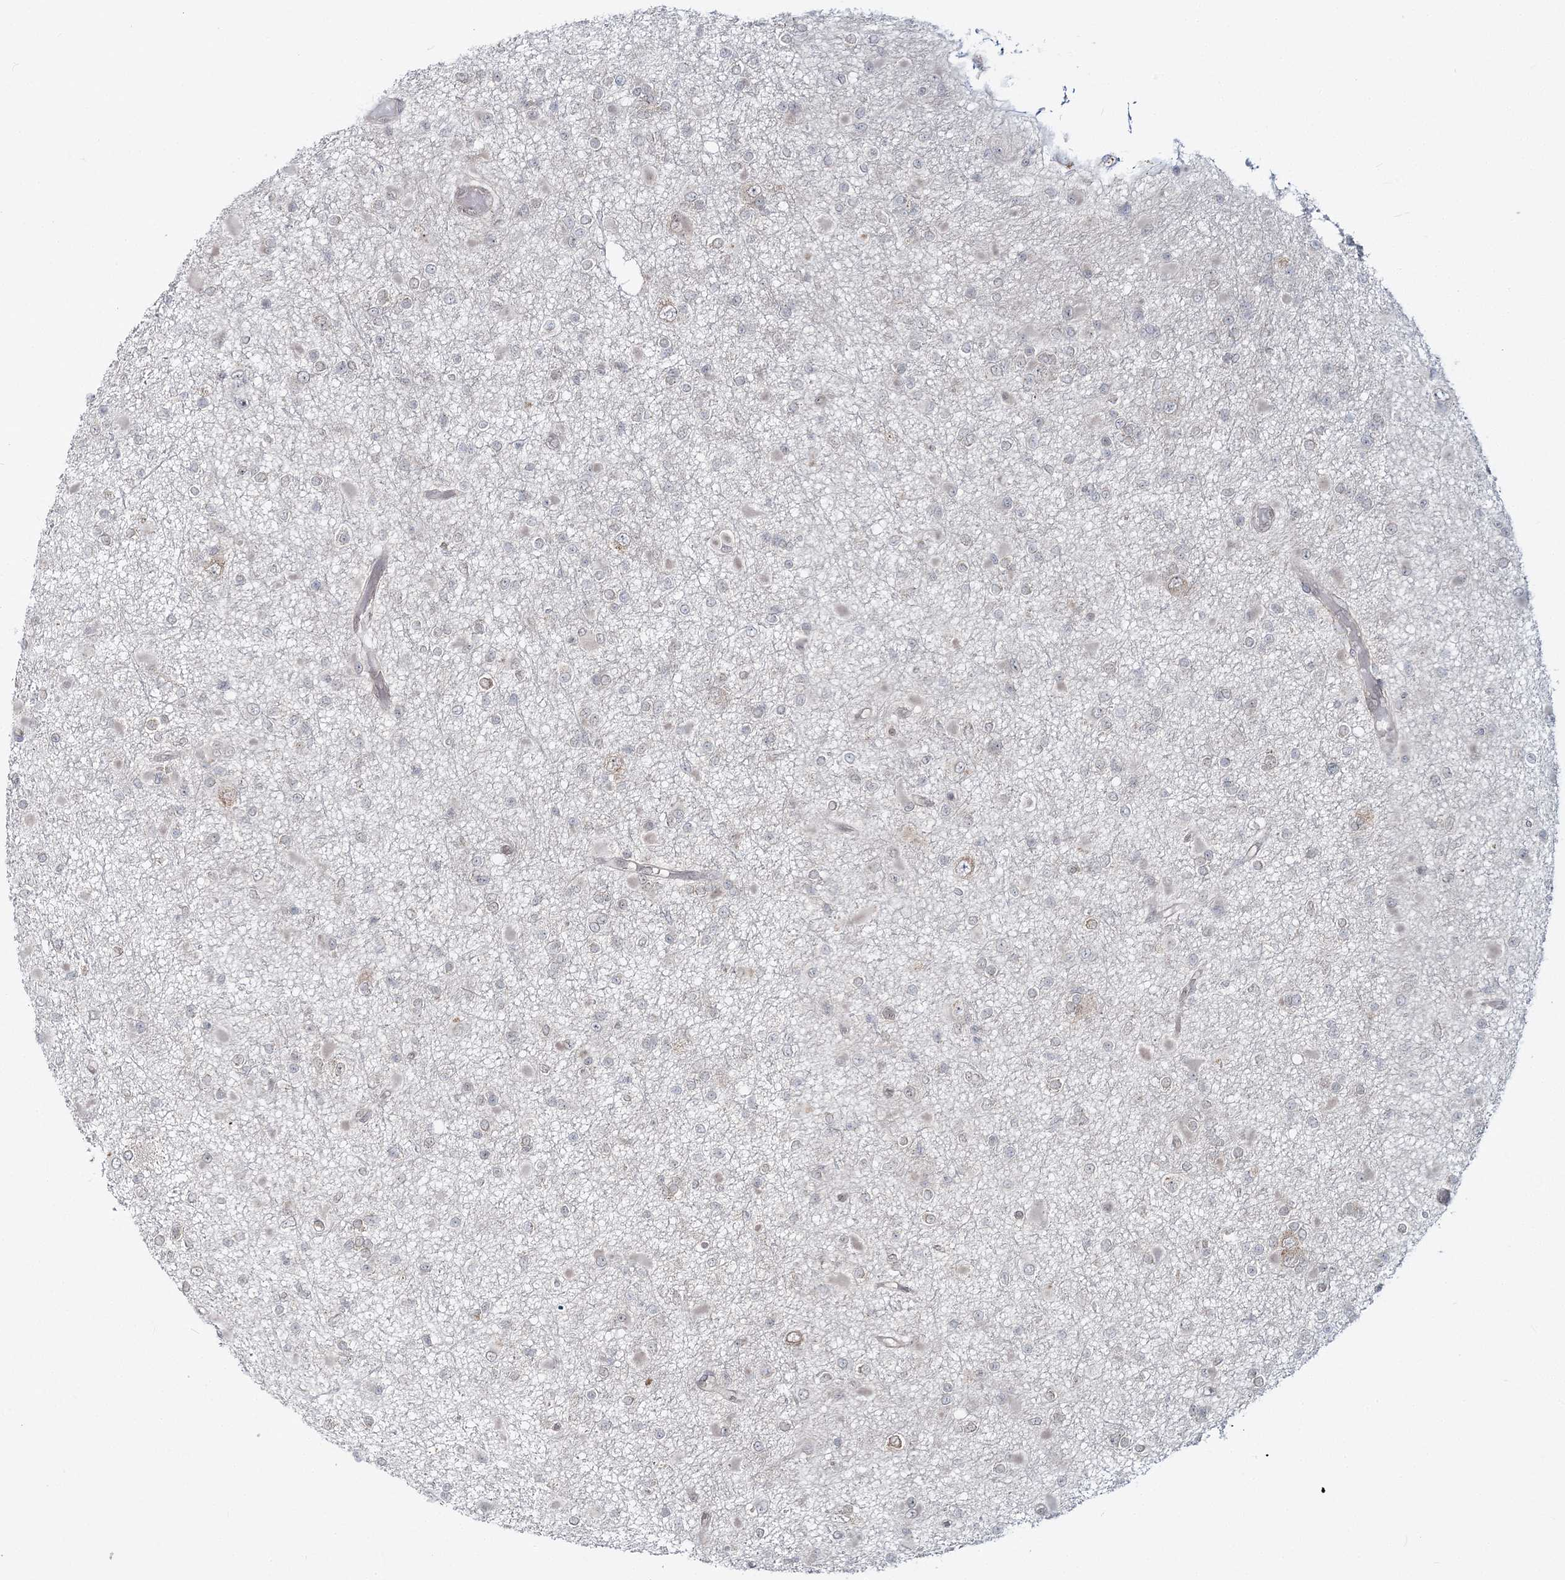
{"staining": {"intensity": "negative", "quantity": "none", "location": "none"}, "tissue": "glioma", "cell_type": "Tumor cells", "image_type": "cancer", "snomed": [{"axis": "morphology", "description": "Glioma, malignant, Low grade"}, {"axis": "topography", "description": "Brain"}], "caption": "There is no significant positivity in tumor cells of malignant low-grade glioma. (DAB immunohistochemistry with hematoxylin counter stain).", "gene": "ZFAND6", "patient": {"sex": "female", "age": 22}}